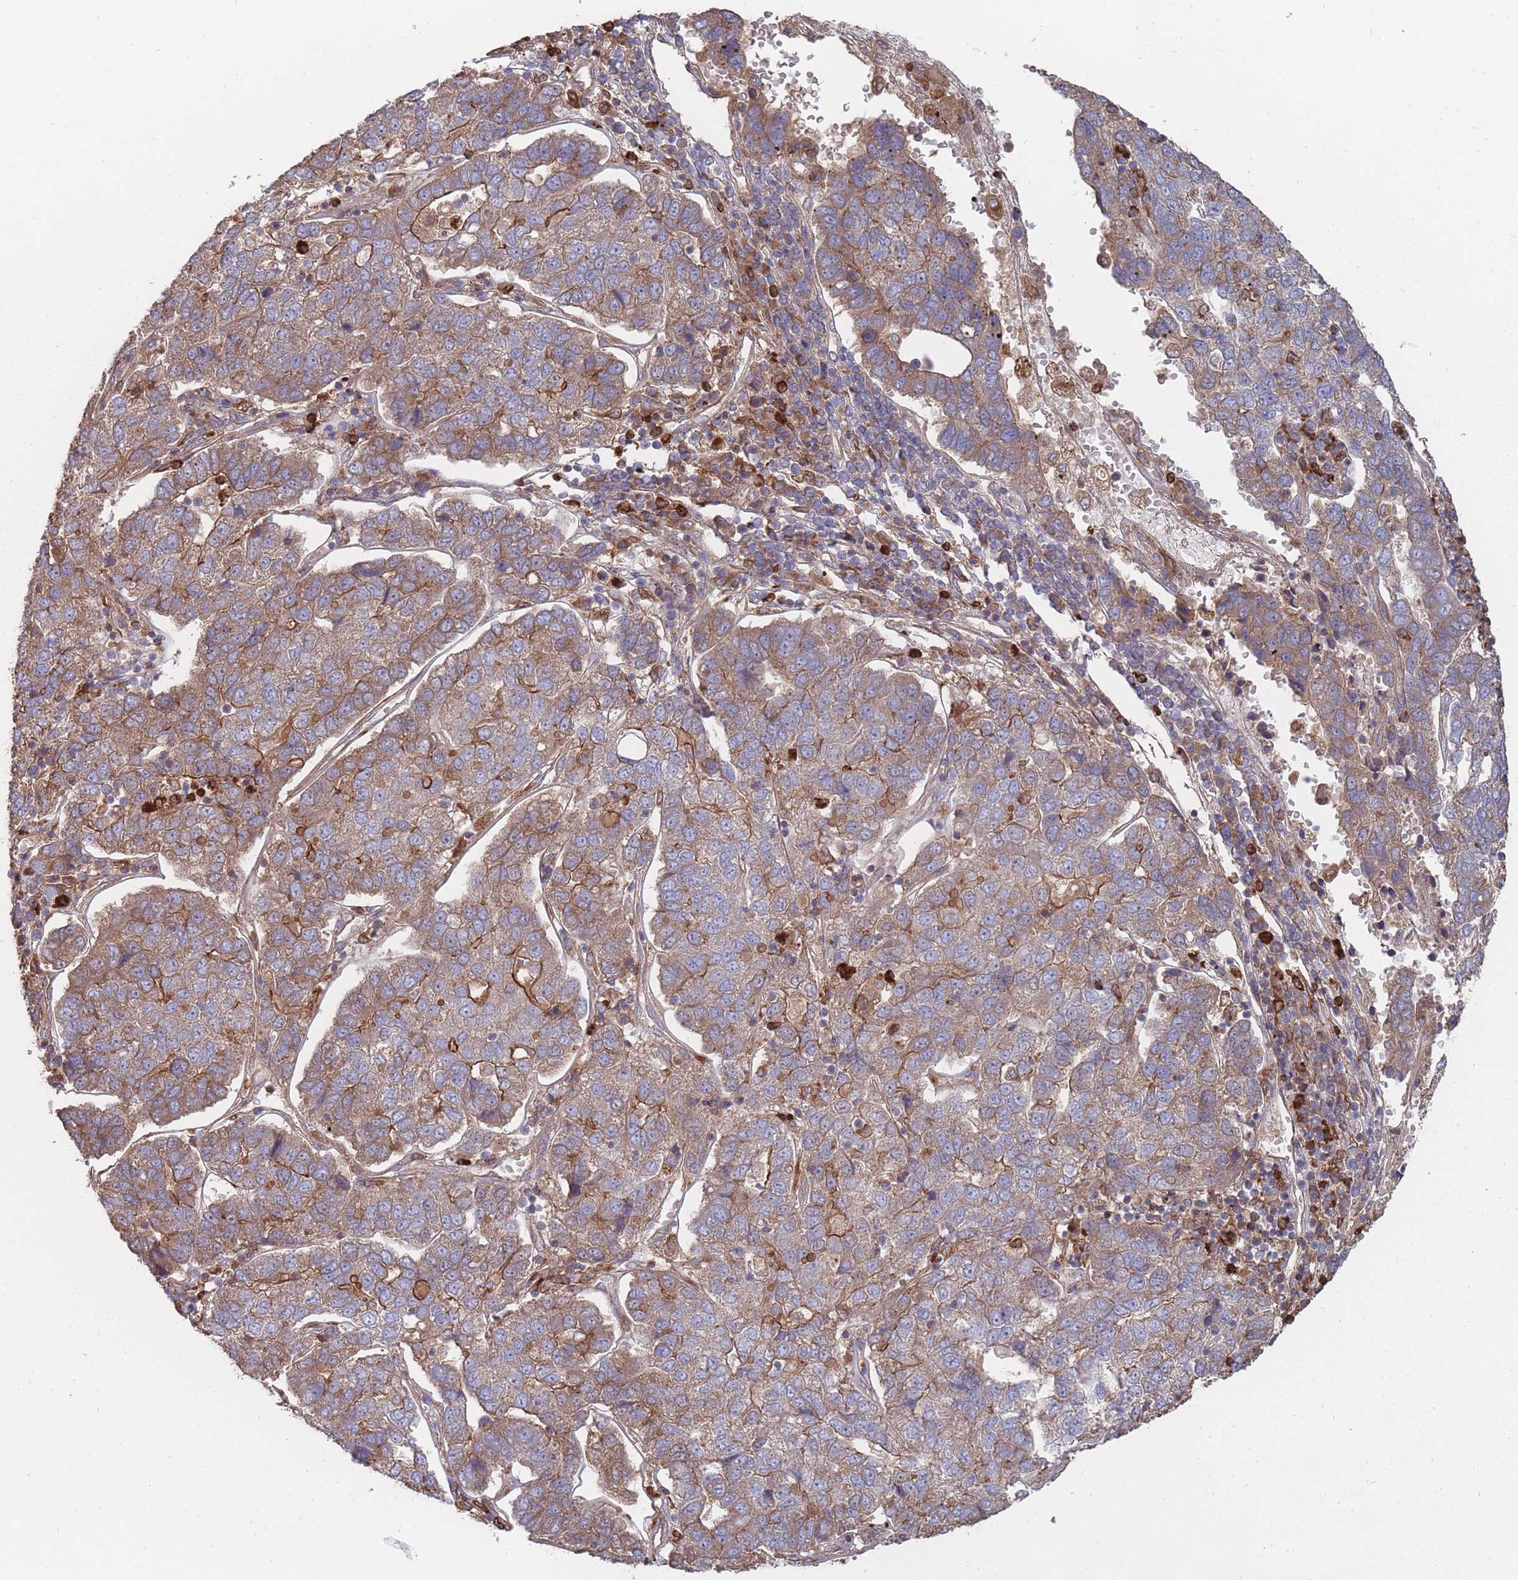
{"staining": {"intensity": "moderate", "quantity": ">75%", "location": "cytoplasmic/membranous"}, "tissue": "pancreatic cancer", "cell_type": "Tumor cells", "image_type": "cancer", "snomed": [{"axis": "morphology", "description": "Adenocarcinoma, NOS"}, {"axis": "topography", "description": "Pancreas"}], "caption": "Pancreatic cancer tissue reveals moderate cytoplasmic/membranous staining in about >75% of tumor cells", "gene": "THSD7B", "patient": {"sex": "female", "age": 61}}